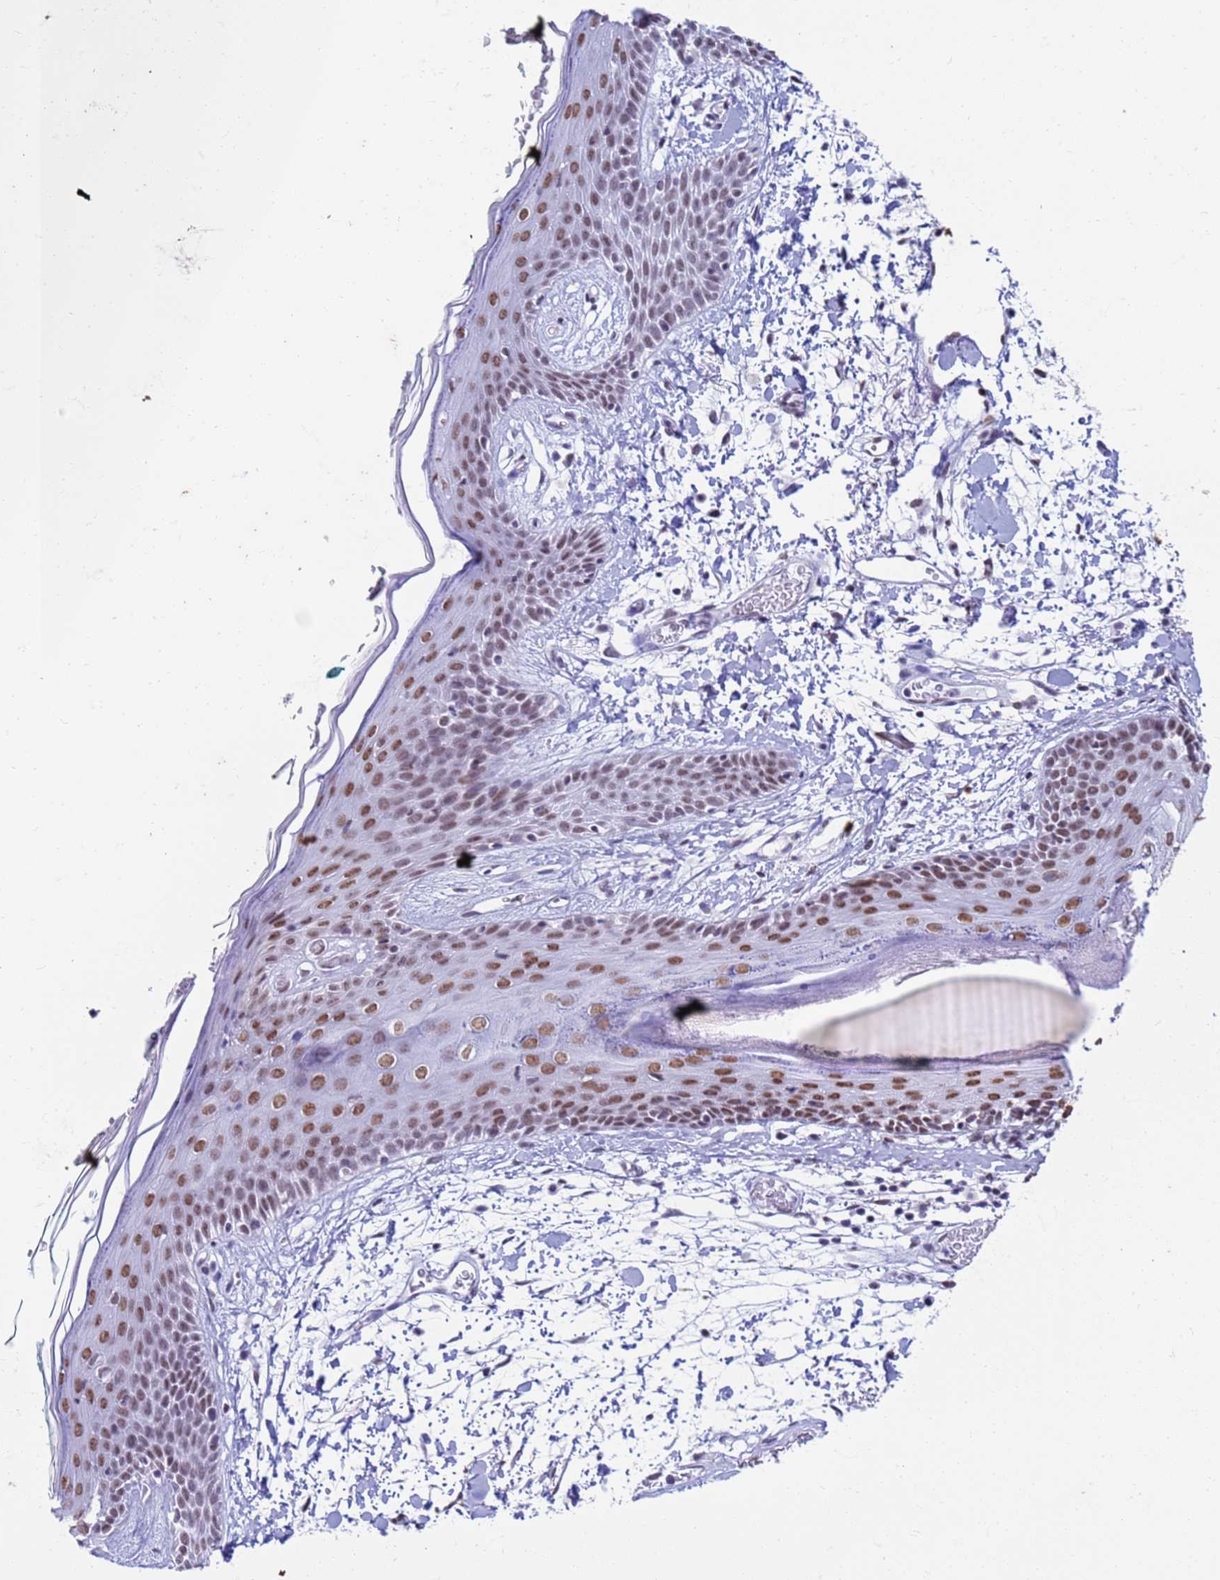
{"staining": {"intensity": "weak", "quantity": ">75%", "location": "nuclear"}, "tissue": "skin", "cell_type": "Fibroblasts", "image_type": "normal", "snomed": [{"axis": "morphology", "description": "Normal tissue, NOS"}, {"axis": "topography", "description": "Skin"}], "caption": "Weak nuclear positivity for a protein is seen in about >75% of fibroblasts of unremarkable skin using immunohistochemistry (IHC).", "gene": "FAM170B", "patient": {"sex": "male", "age": 79}}